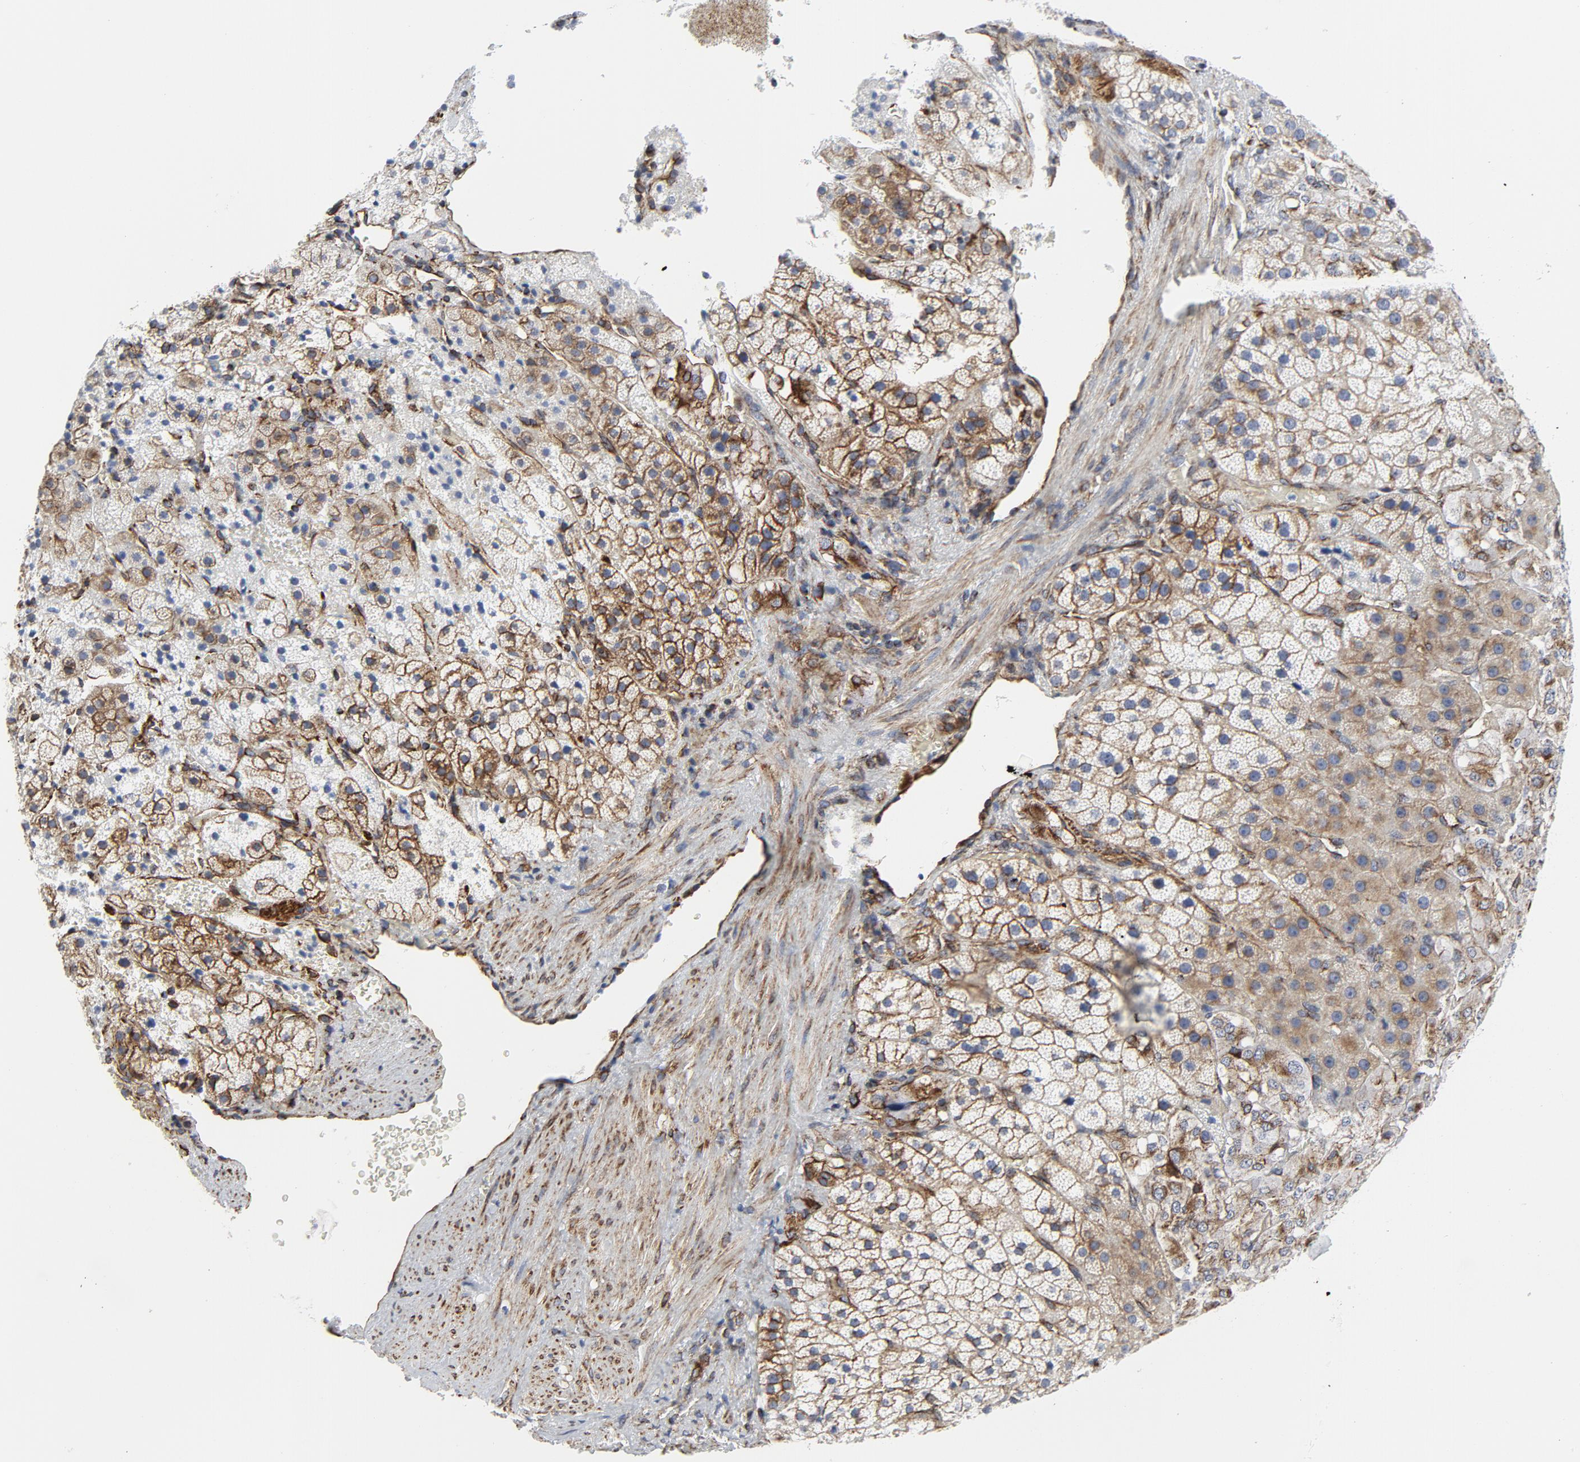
{"staining": {"intensity": "moderate", "quantity": ">75%", "location": "cytoplasmic/membranous"}, "tissue": "adrenal gland", "cell_type": "Glandular cells", "image_type": "normal", "snomed": [{"axis": "morphology", "description": "Normal tissue, NOS"}, {"axis": "topography", "description": "Adrenal gland"}], "caption": "About >75% of glandular cells in normal human adrenal gland reveal moderate cytoplasmic/membranous protein positivity as visualized by brown immunohistochemical staining.", "gene": "TUBB1", "patient": {"sex": "female", "age": 44}}